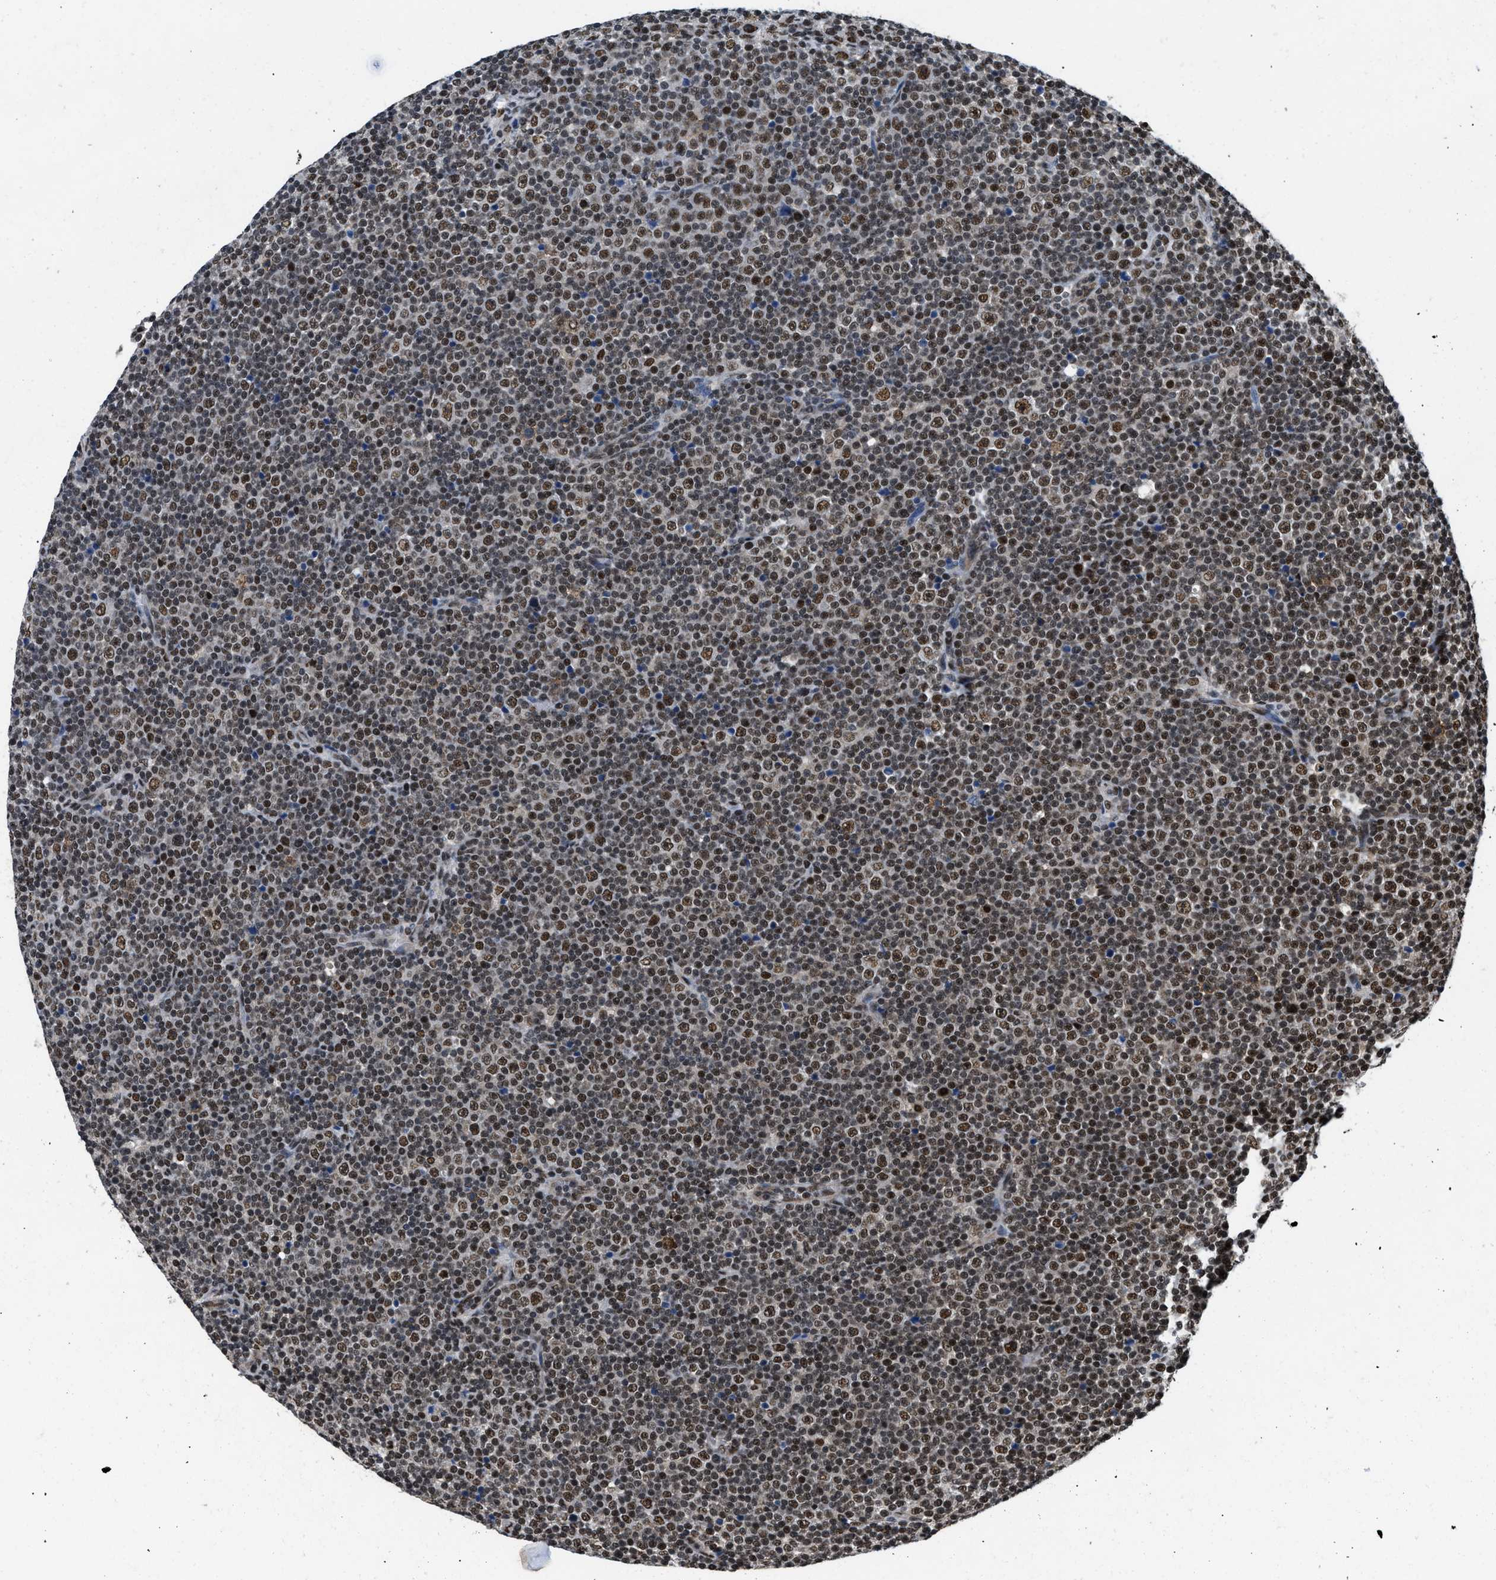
{"staining": {"intensity": "strong", "quantity": ">75%", "location": "nuclear"}, "tissue": "lymphoma", "cell_type": "Tumor cells", "image_type": "cancer", "snomed": [{"axis": "morphology", "description": "Malignant lymphoma, non-Hodgkin's type, Low grade"}, {"axis": "topography", "description": "Lymph node"}], "caption": "This histopathology image exhibits lymphoma stained with immunohistochemistry (IHC) to label a protein in brown. The nuclear of tumor cells show strong positivity for the protein. Nuclei are counter-stained blue.", "gene": "SAFB", "patient": {"sex": "female", "age": 67}}